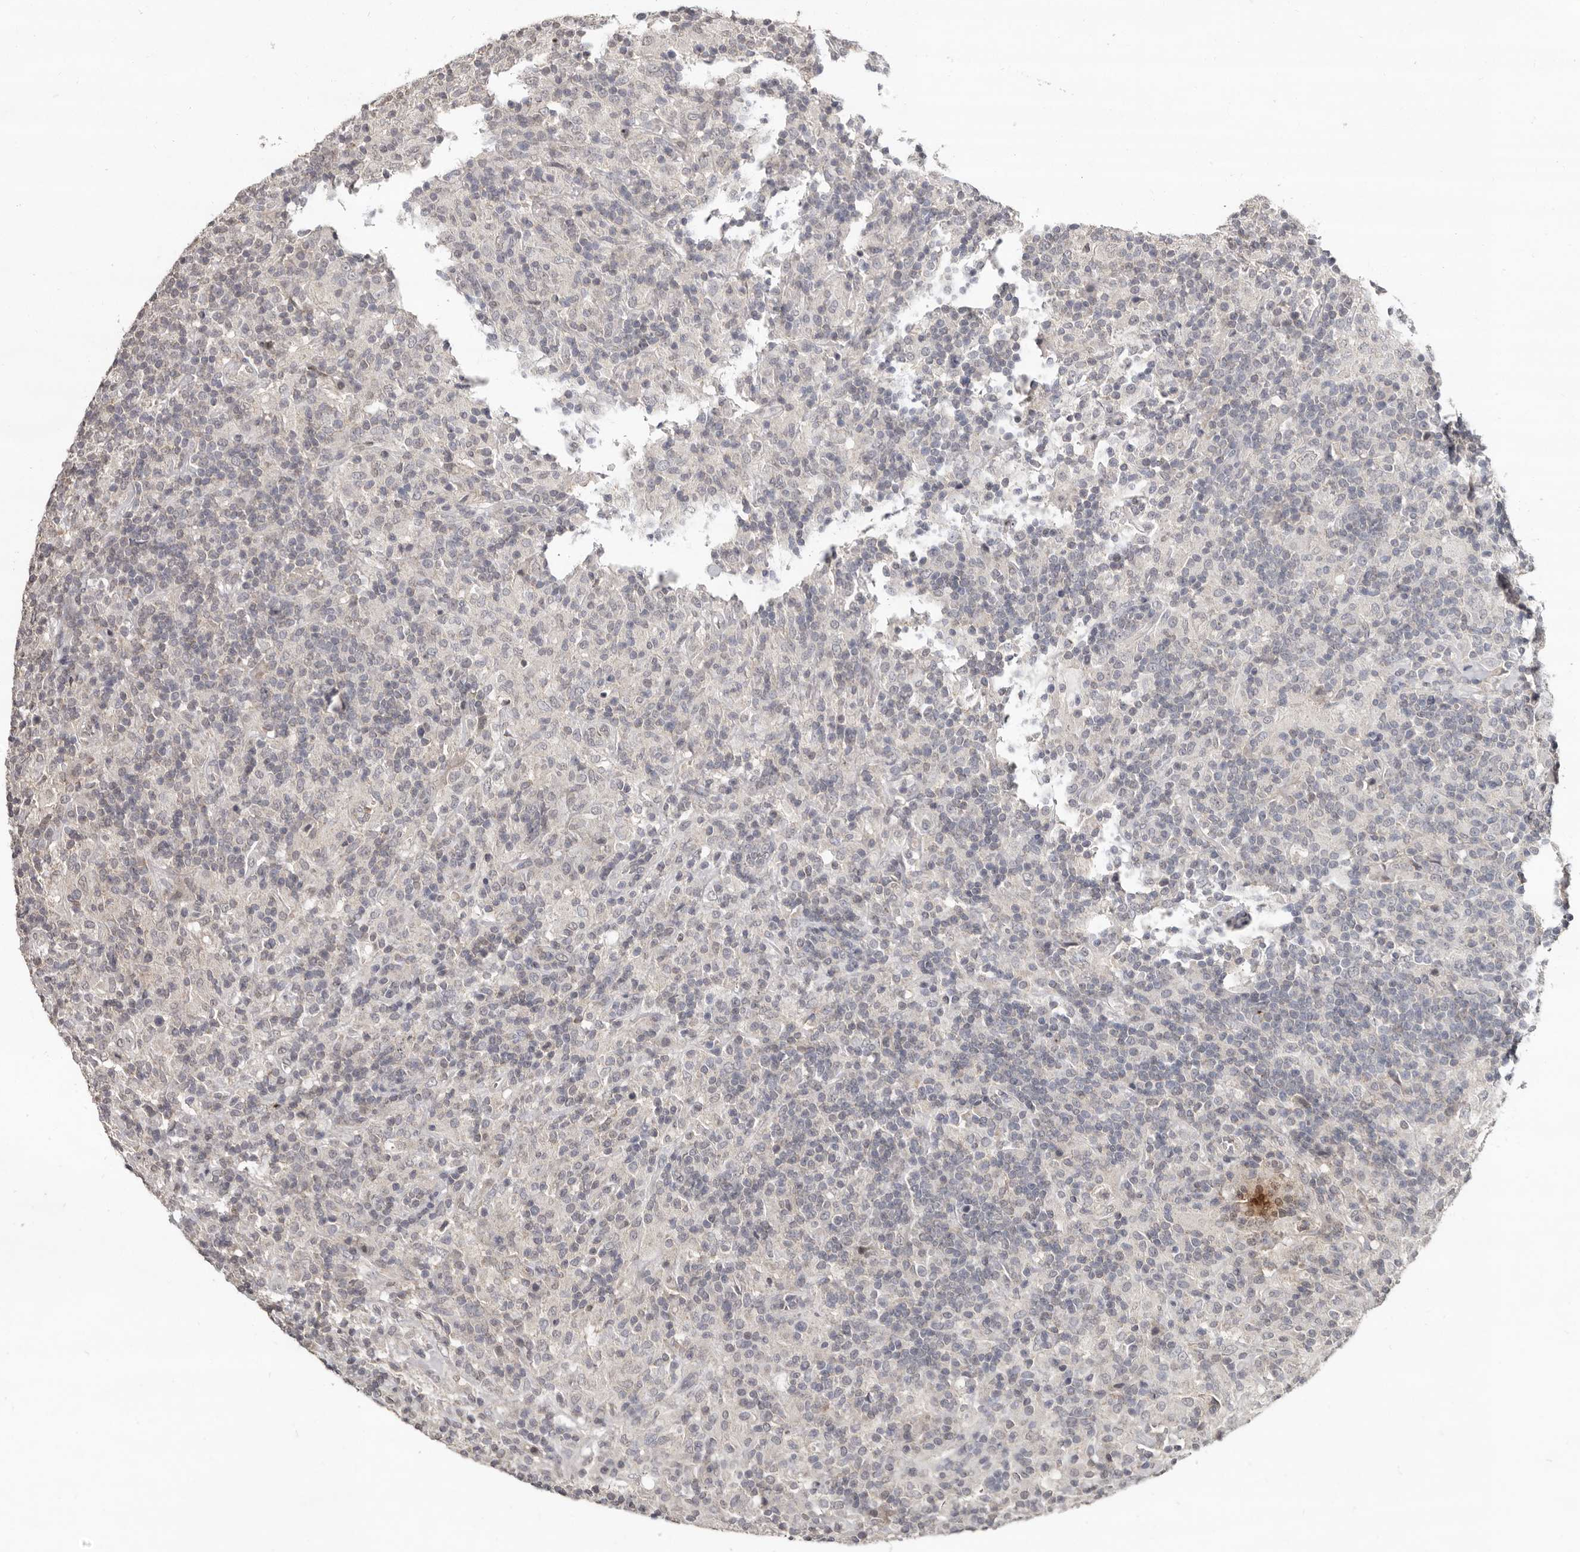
{"staining": {"intensity": "negative", "quantity": "none", "location": "none"}, "tissue": "lymphoma", "cell_type": "Tumor cells", "image_type": "cancer", "snomed": [{"axis": "morphology", "description": "Hodgkin's disease, NOS"}, {"axis": "topography", "description": "Lymph node"}], "caption": "The immunohistochemistry (IHC) image has no significant expression in tumor cells of Hodgkin's disease tissue. (Stains: DAB (3,3'-diaminobenzidine) immunohistochemistry with hematoxylin counter stain, Microscopy: brightfield microscopy at high magnification).", "gene": "LINGO2", "patient": {"sex": "male", "age": 70}}